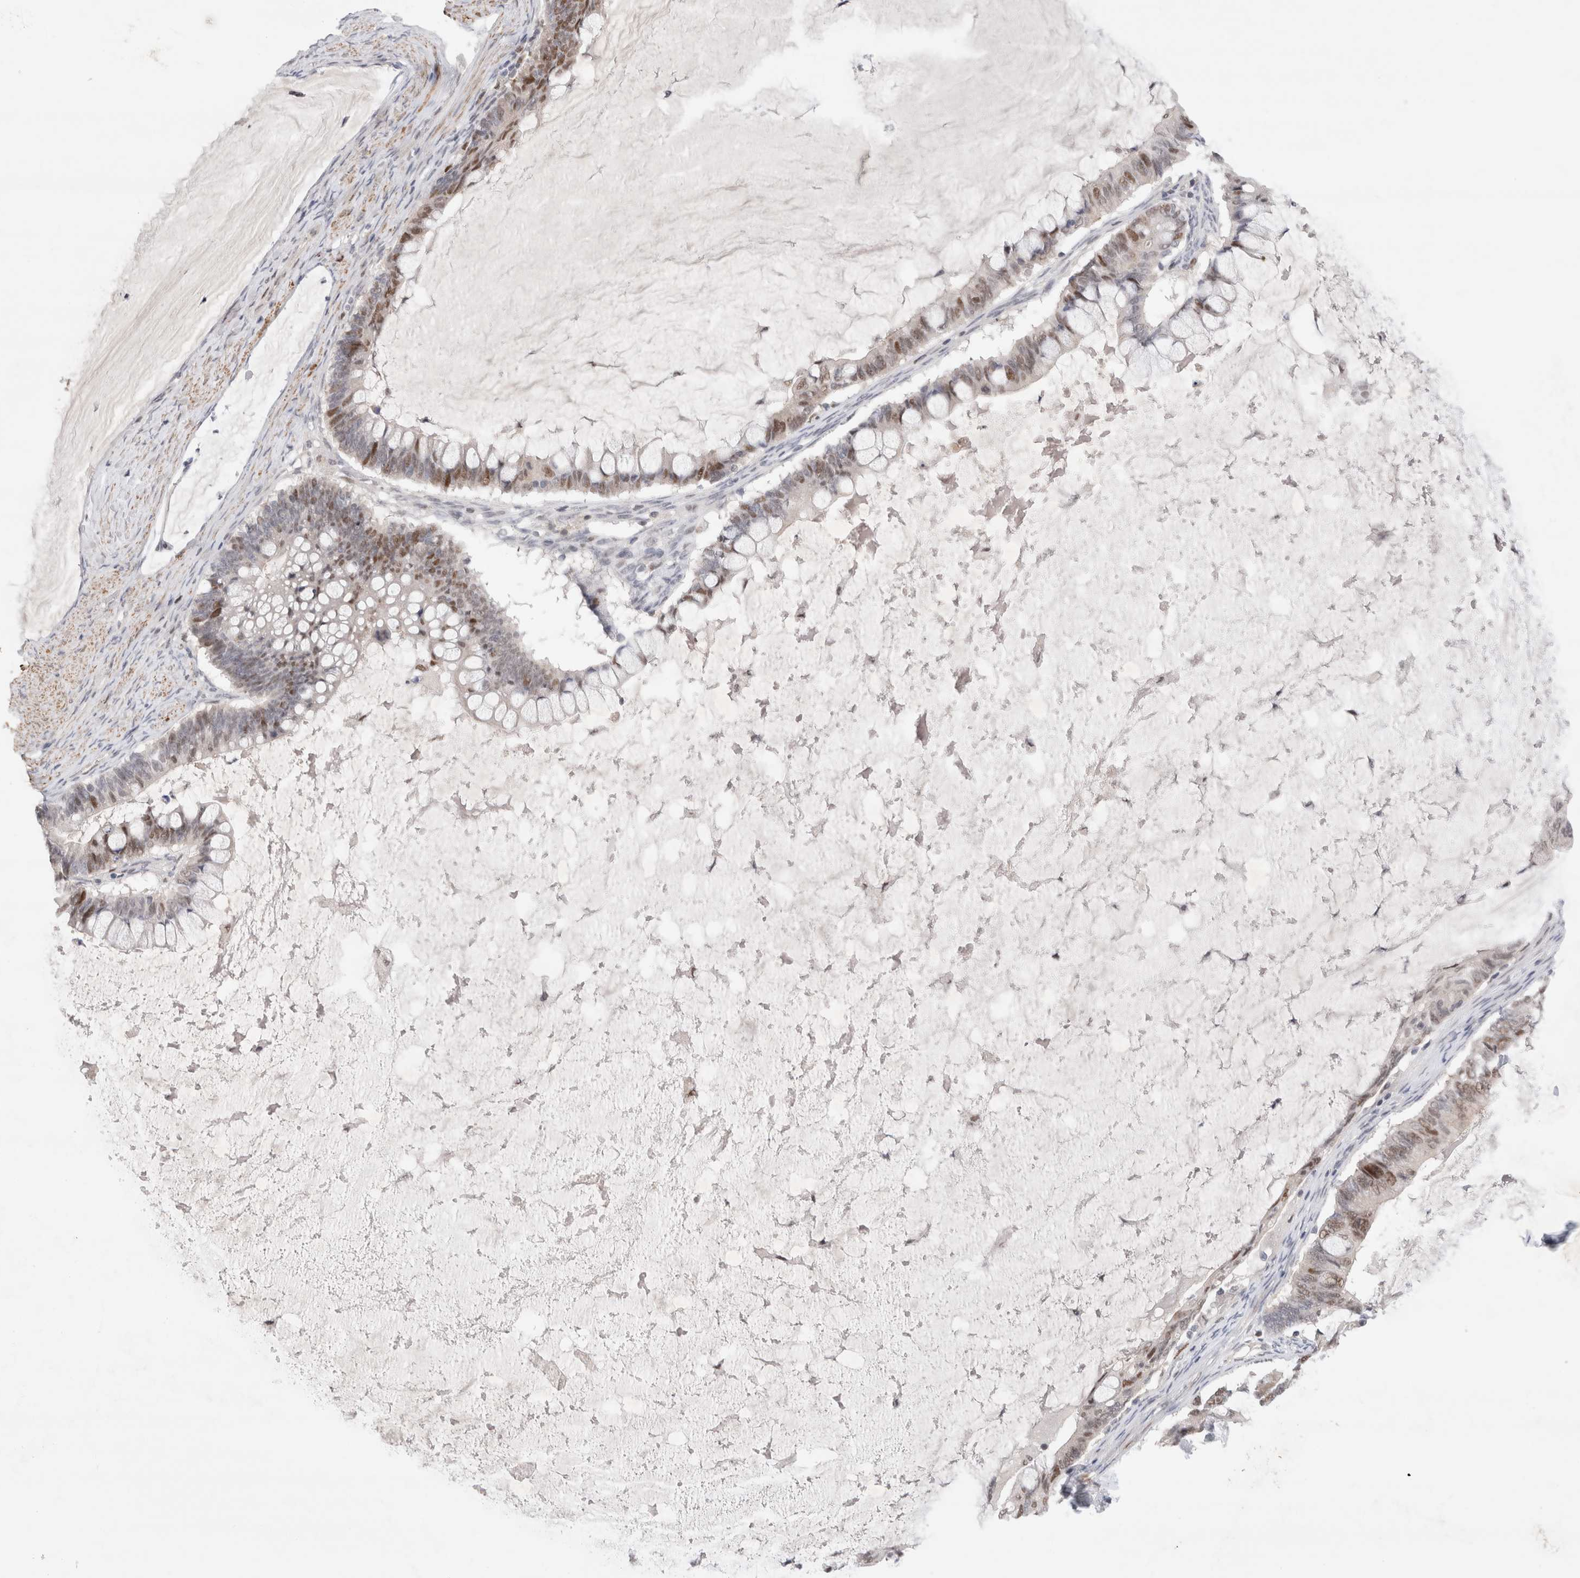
{"staining": {"intensity": "moderate", "quantity": "<25%", "location": "nuclear"}, "tissue": "ovarian cancer", "cell_type": "Tumor cells", "image_type": "cancer", "snomed": [{"axis": "morphology", "description": "Cystadenocarcinoma, mucinous, NOS"}, {"axis": "topography", "description": "Ovary"}], "caption": "Human ovarian cancer stained with a brown dye exhibits moderate nuclear positive expression in approximately <25% of tumor cells.", "gene": "KNL1", "patient": {"sex": "female", "age": 61}}